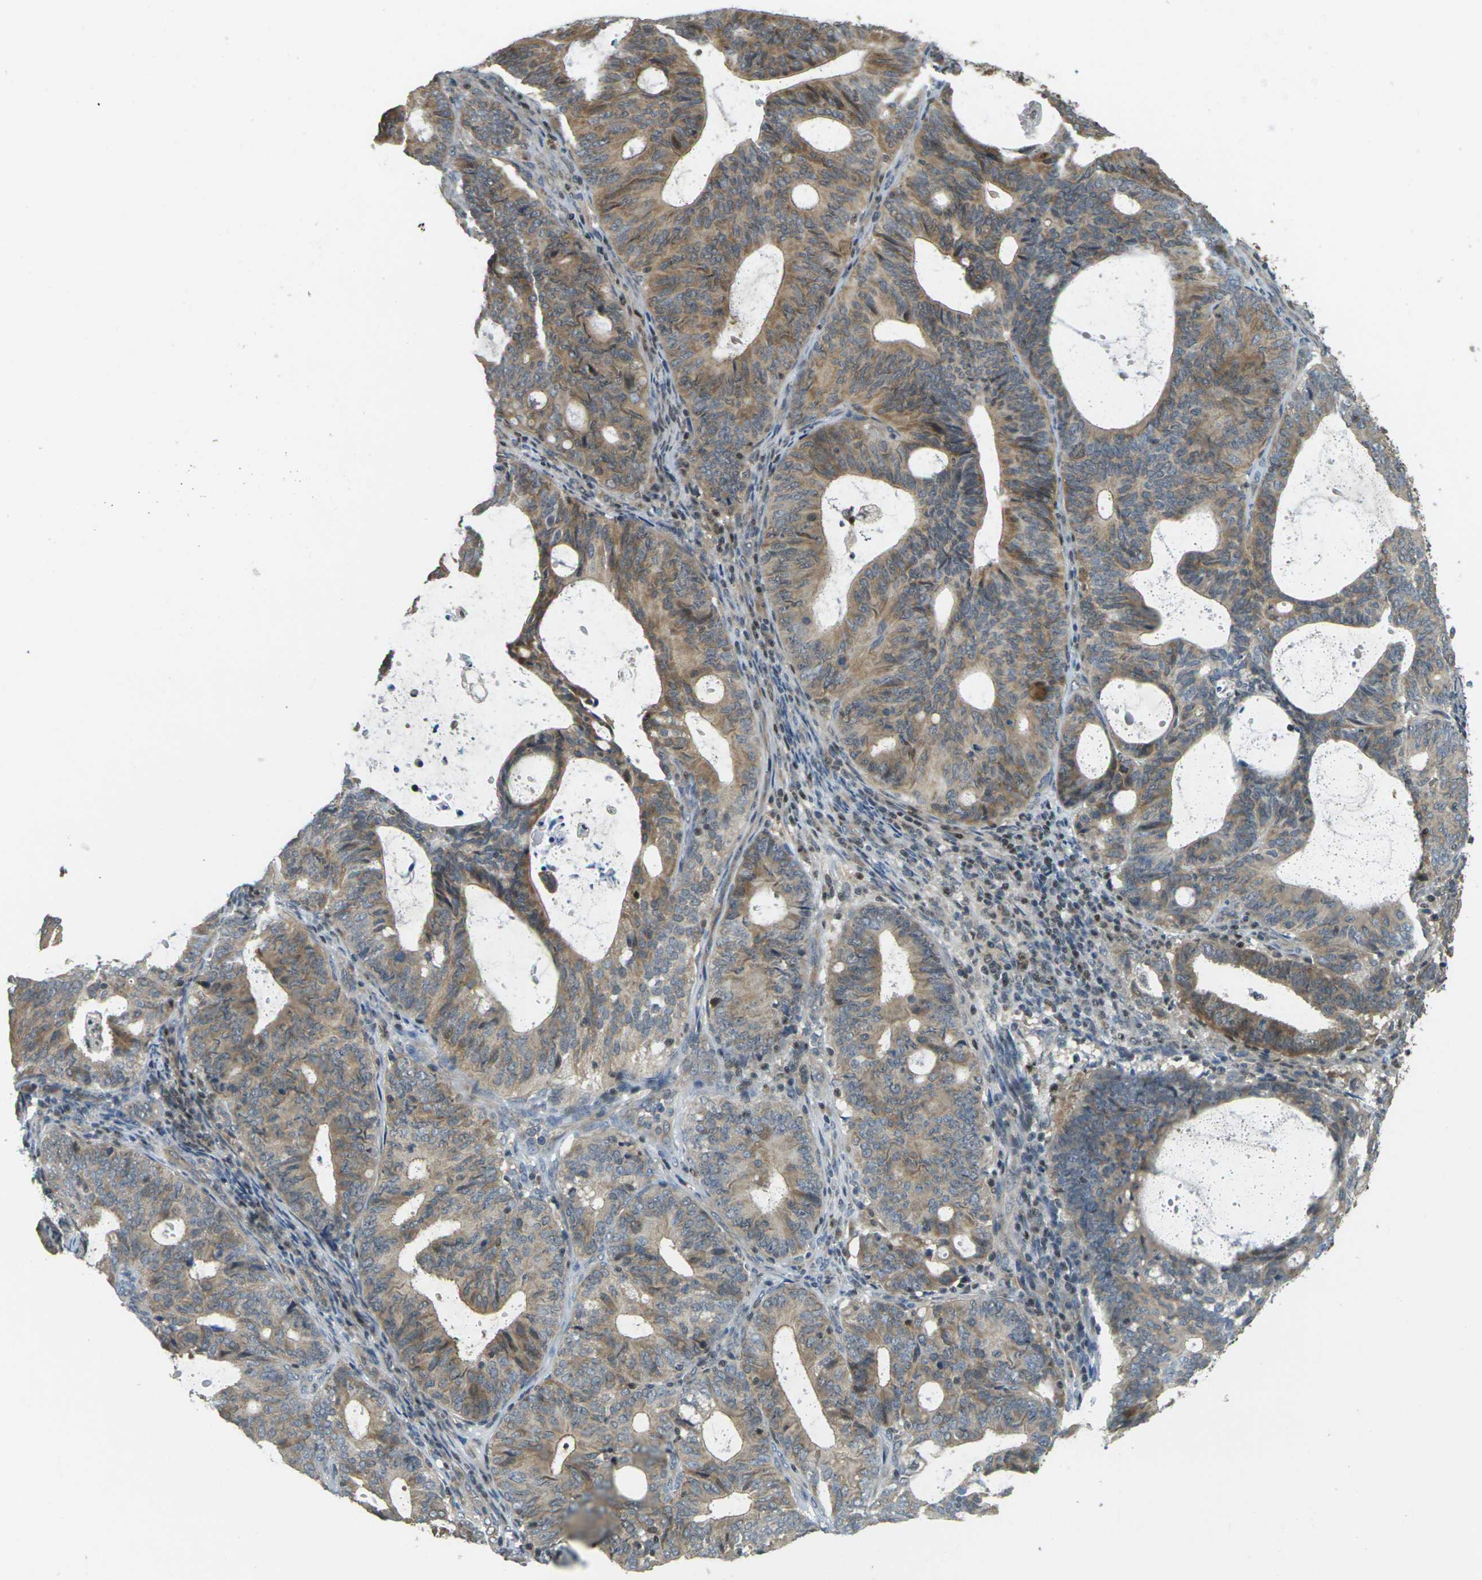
{"staining": {"intensity": "moderate", "quantity": ">75%", "location": "cytoplasmic/membranous"}, "tissue": "endometrial cancer", "cell_type": "Tumor cells", "image_type": "cancer", "snomed": [{"axis": "morphology", "description": "Adenocarcinoma, NOS"}, {"axis": "topography", "description": "Uterus"}], "caption": "The immunohistochemical stain labels moderate cytoplasmic/membranous expression in tumor cells of endometrial adenocarcinoma tissue.", "gene": "KLHL8", "patient": {"sex": "female", "age": 83}}